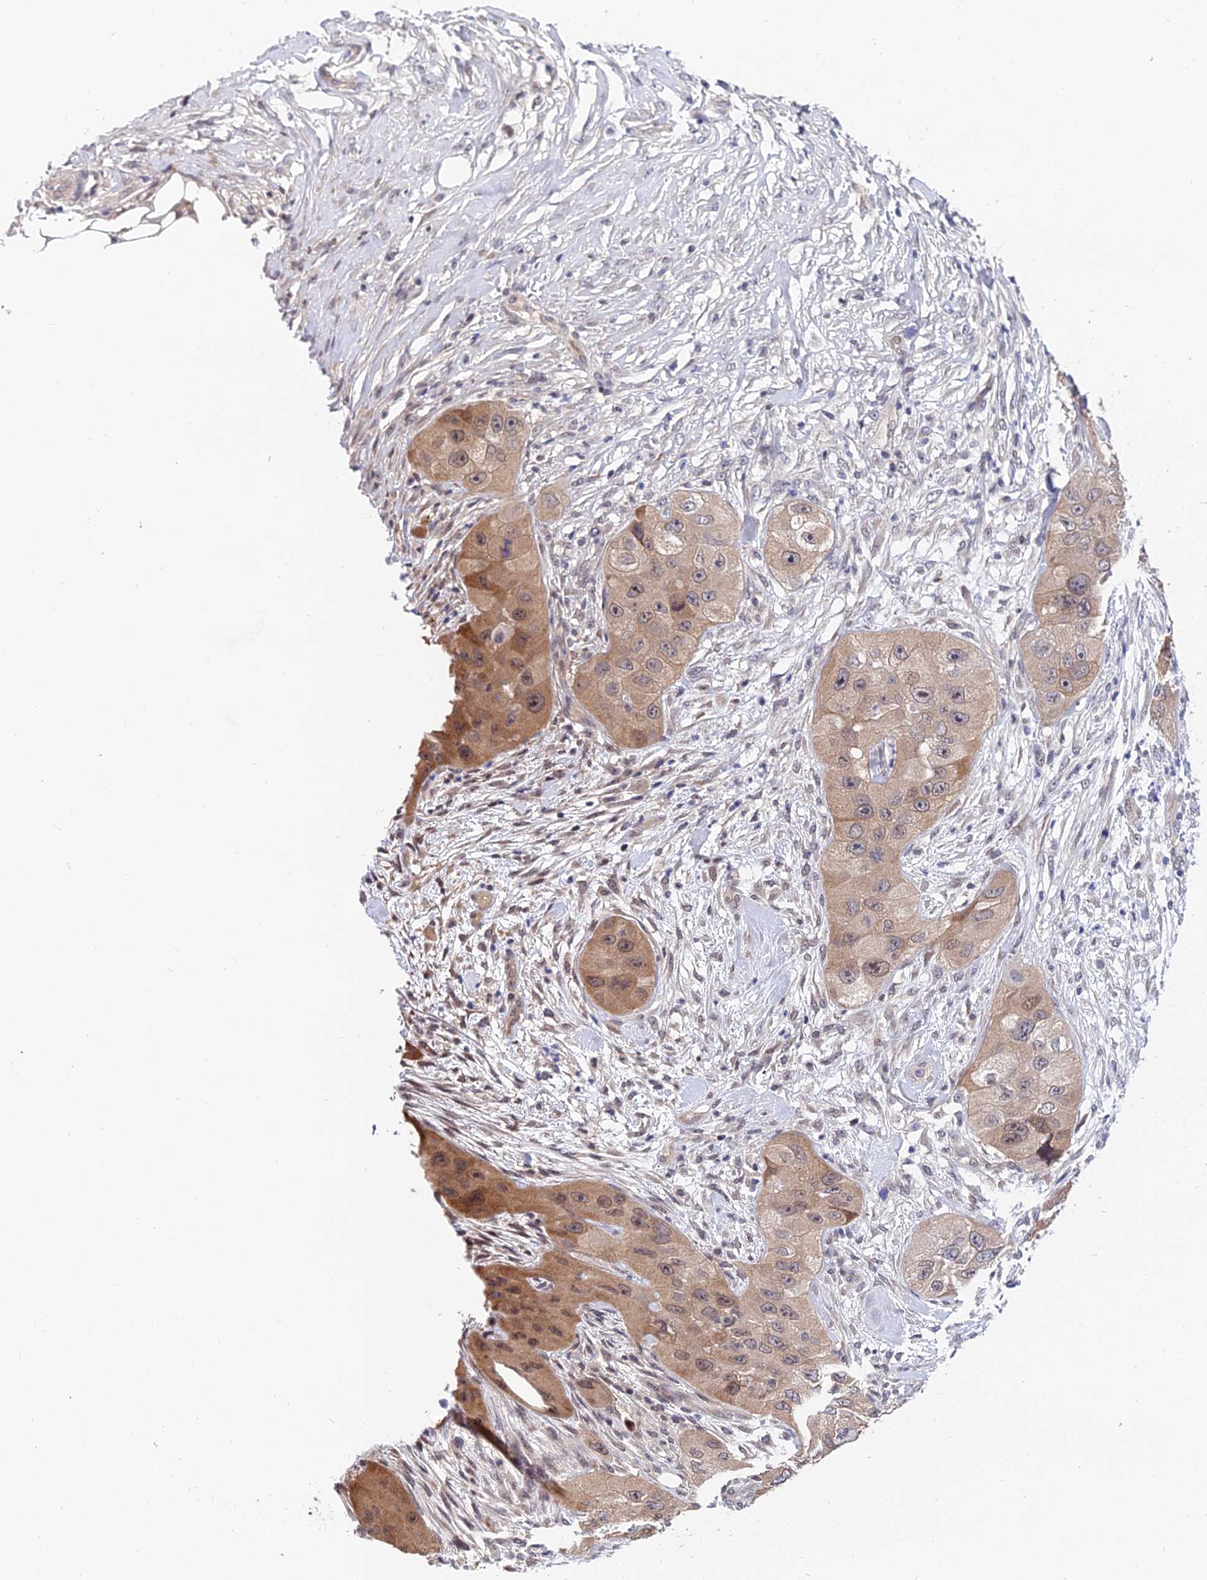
{"staining": {"intensity": "moderate", "quantity": ">75%", "location": "cytoplasmic/membranous,nuclear"}, "tissue": "skin cancer", "cell_type": "Tumor cells", "image_type": "cancer", "snomed": [{"axis": "morphology", "description": "Squamous cell carcinoma, NOS"}, {"axis": "topography", "description": "Skin"}, {"axis": "topography", "description": "Subcutis"}], "caption": "DAB immunohistochemical staining of skin cancer (squamous cell carcinoma) exhibits moderate cytoplasmic/membranous and nuclear protein staining in approximately >75% of tumor cells.", "gene": "INPP4A", "patient": {"sex": "male", "age": 73}}